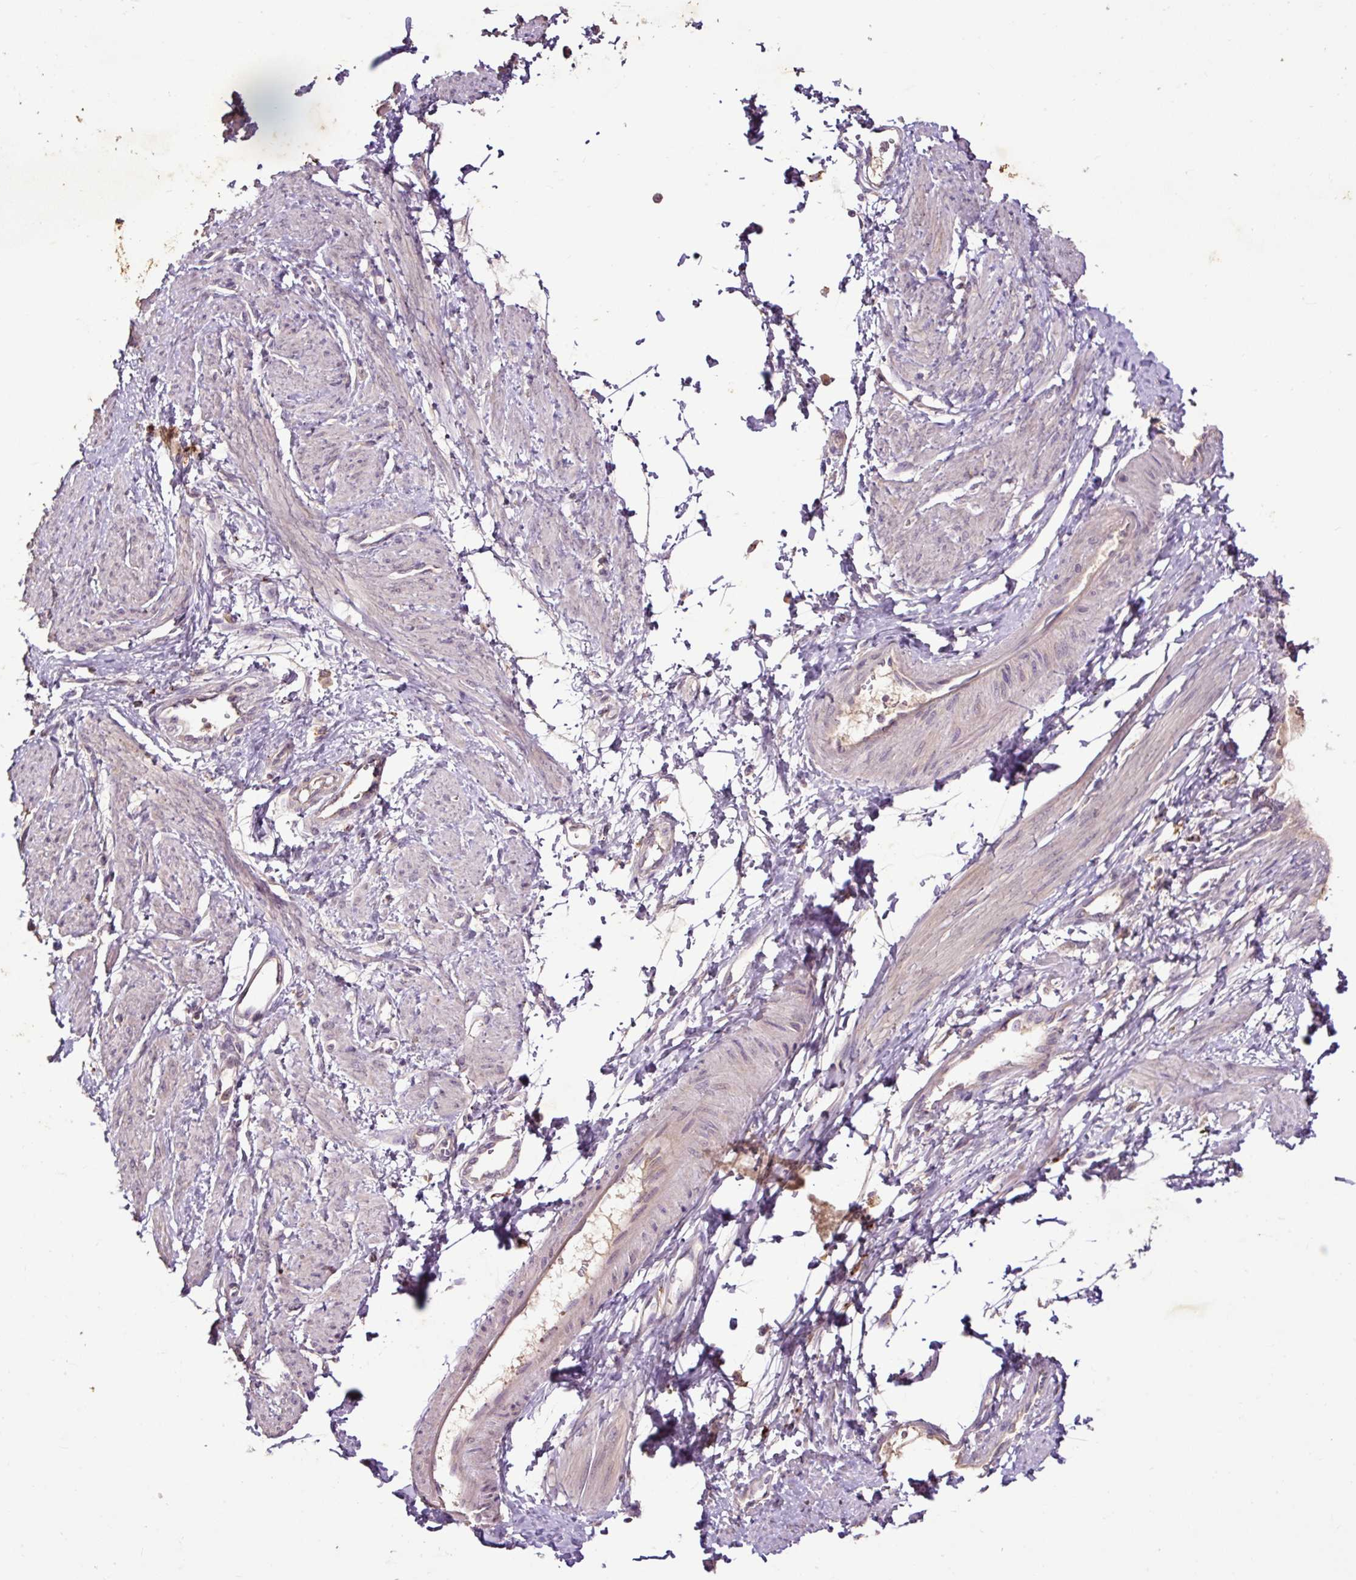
{"staining": {"intensity": "negative", "quantity": "none", "location": "none"}, "tissue": "smooth muscle", "cell_type": "Smooth muscle cells", "image_type": "normal", "snomed": [{"axis": "morphology", "description": "Normal tissue, NOS"}, {"axis": "topography", "description": "Smooth muscle"}, {"axis": "topography", "description": "Uterus"}], "caption": "Immunohistochemistry of benign human smooth muscle exhibits no expression in smooth muscle cells.", "gene": "LRTM2", "patient": {"sex": "female", "age": 39}}